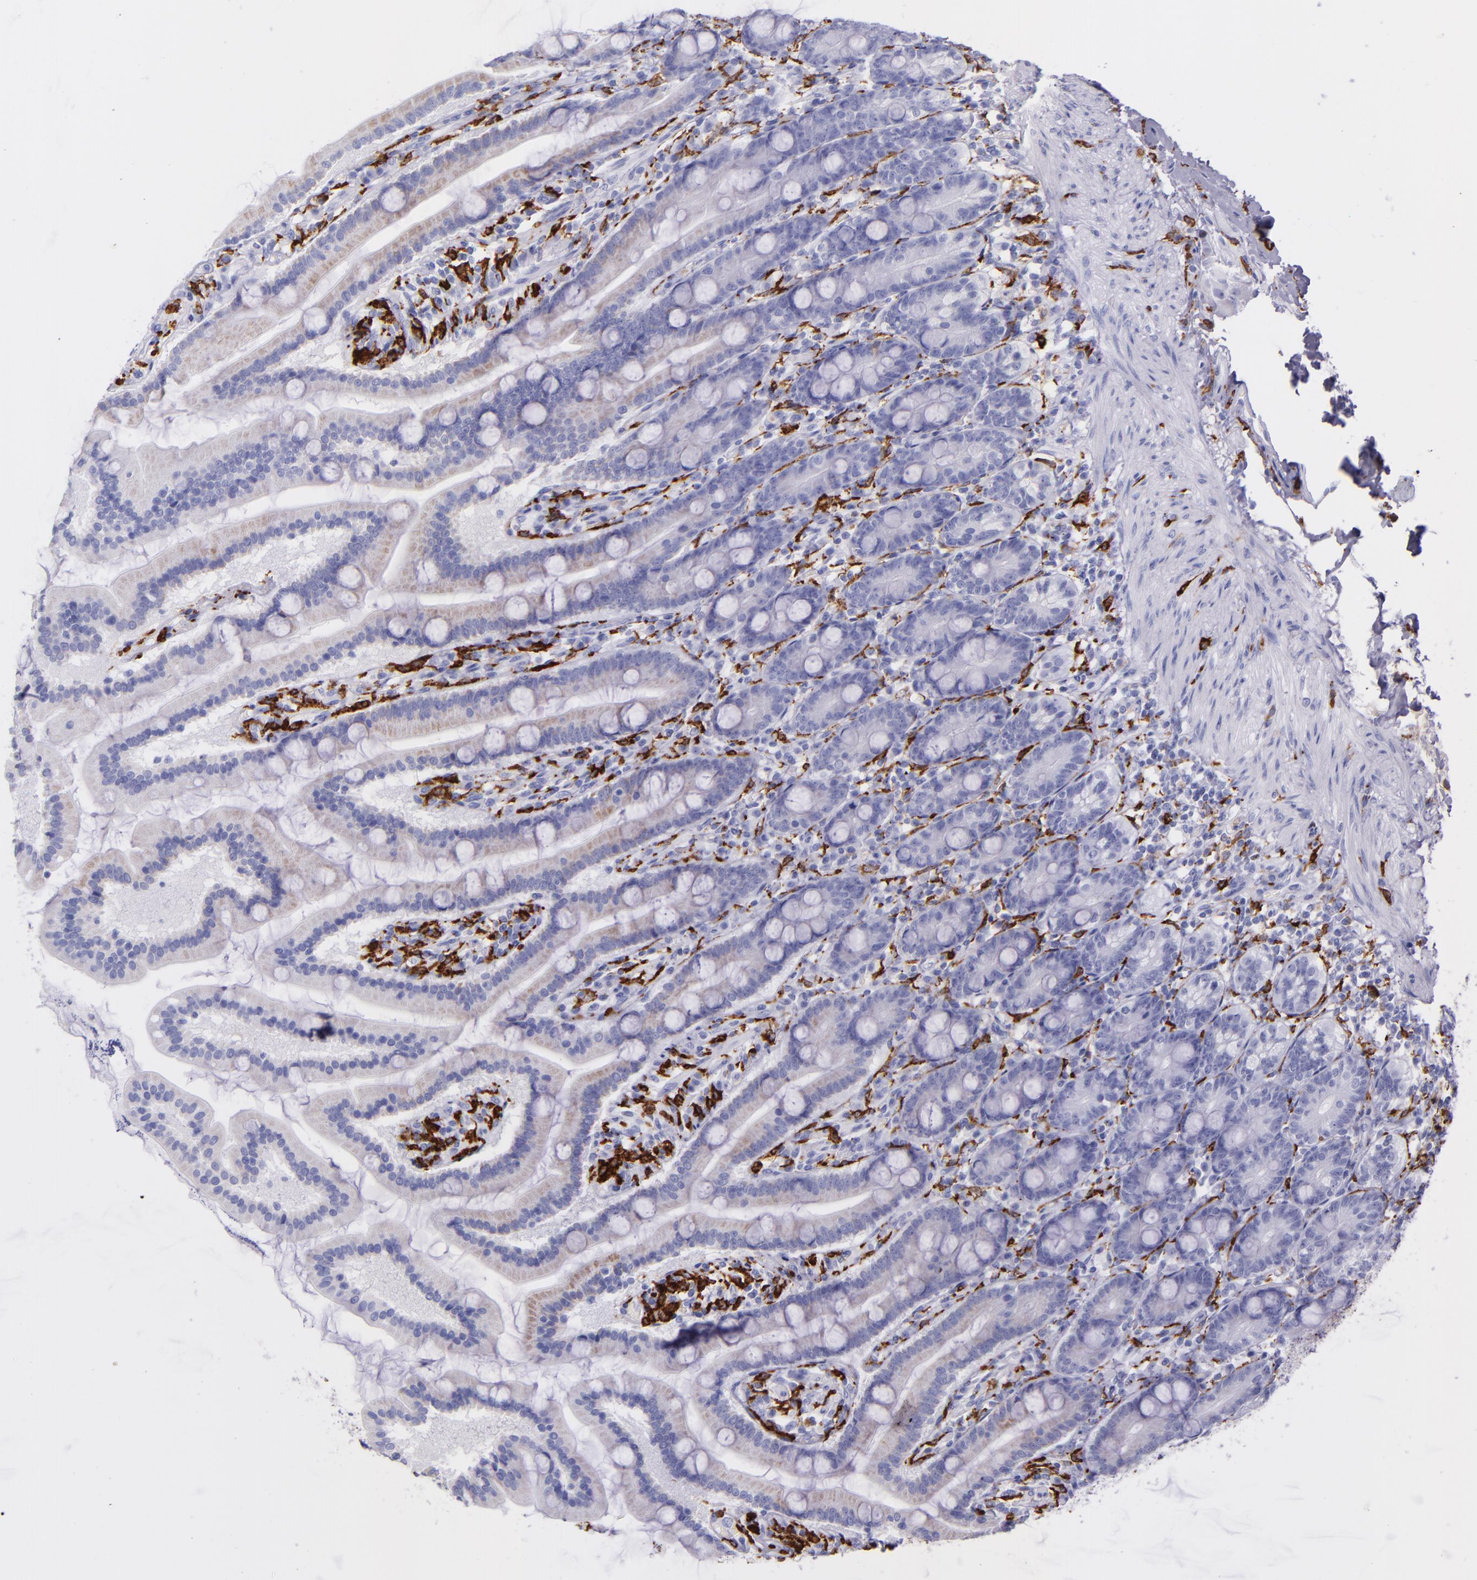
{"staining": {"intensity": "negative", "quantity": "none", "location": "none"}, "tissue": "duodenum", "cell_type": "Glandular cells", "image_type": "normal", "snomed": [{"axis": "morphology", "description": "Normal tissue, NOS"}, {"axis": "topography", "description": "Duodenum"}], "caption": "High power microscopy photomicrograph of an immunohistochemistry (IHC) photomicrograph of unremarkable duodenum, revealing no significant expression in glandular cells.", "gene": "CD163", "patient": {"sex": "female", "age": 64}}